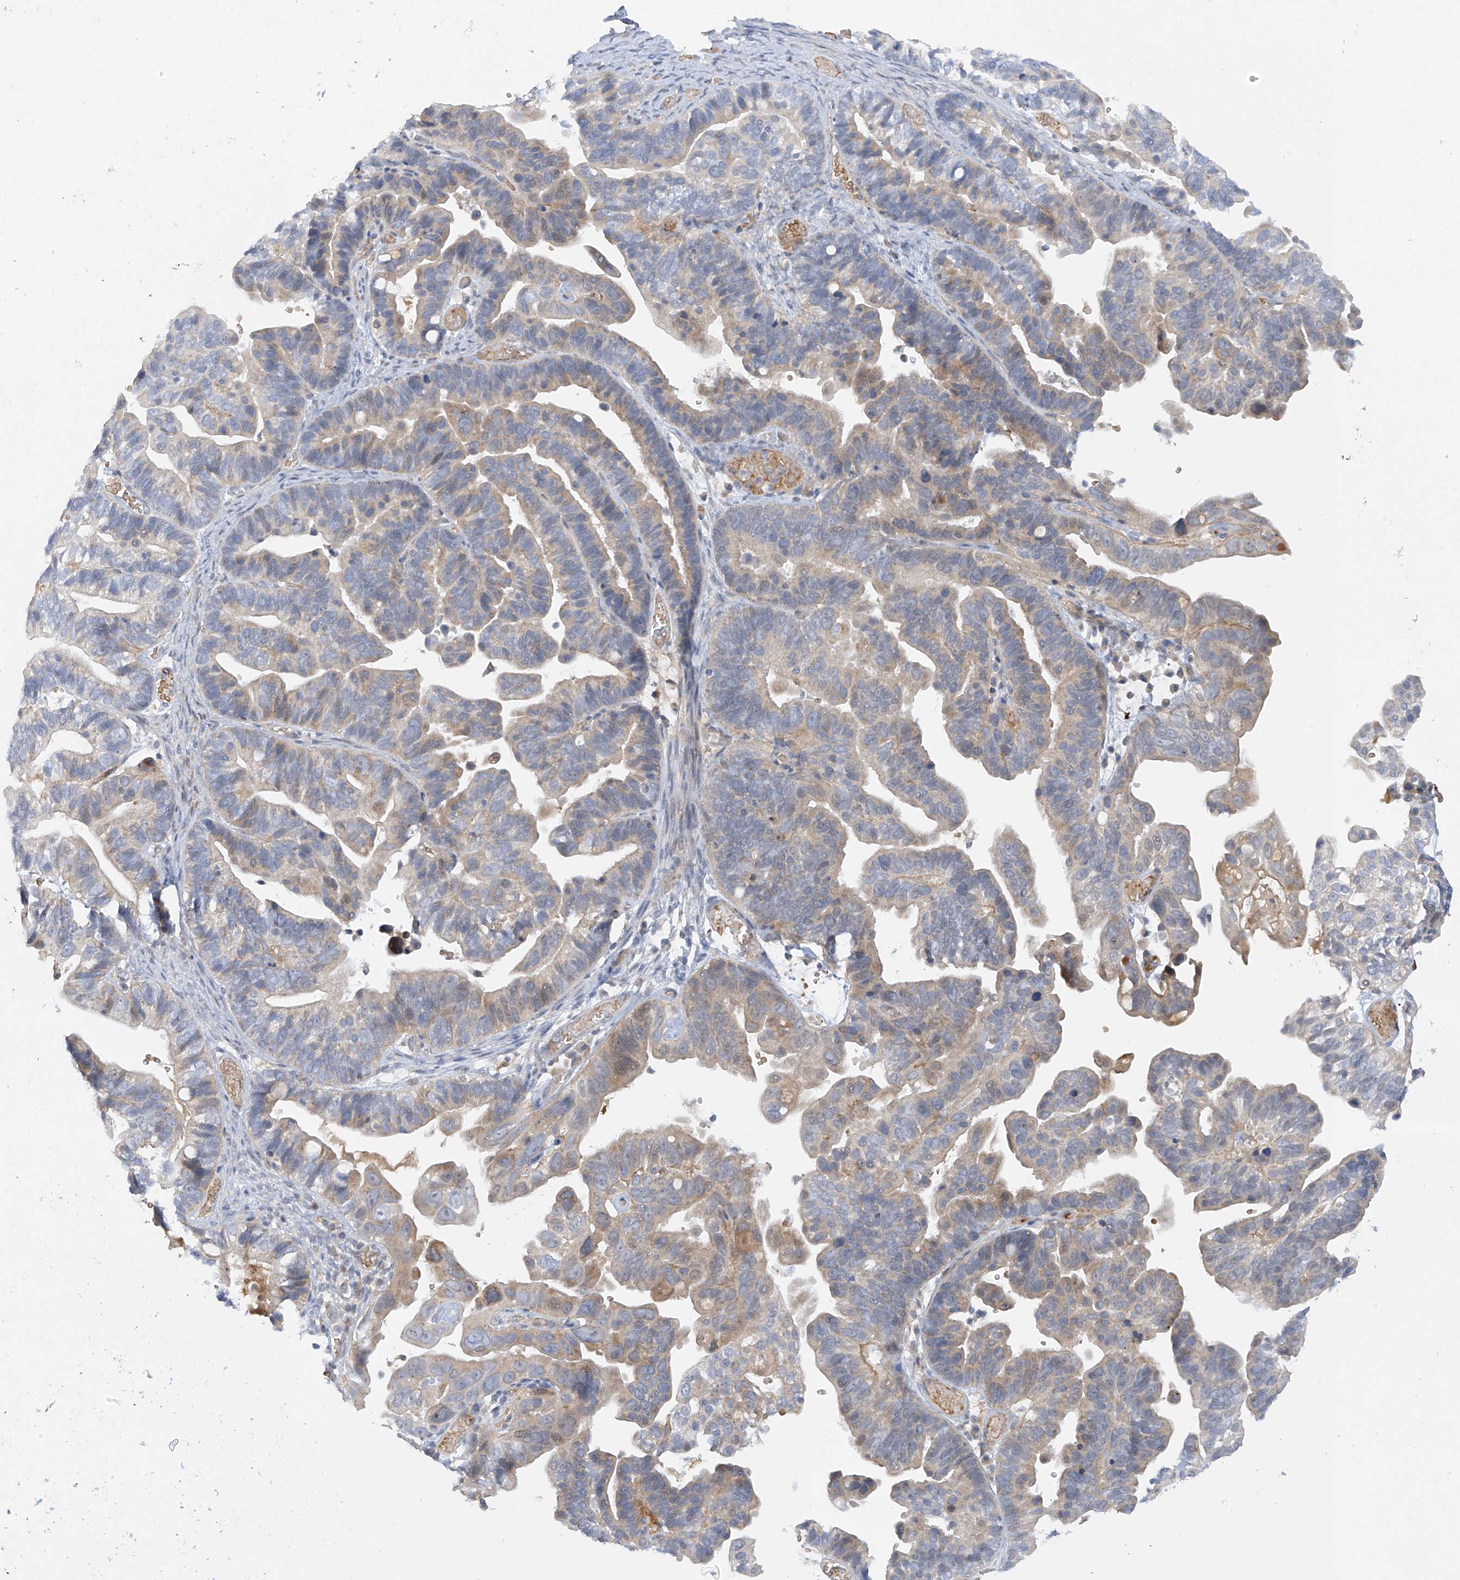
{"staining": {"intensity": "weak", "quantity": "25%-75%", "location": "cytoplasmic/membranous"}, "tissue": "ovarian cancer", "cell_type": "Tumor cells", "image_type": "cancer", "snomed": [{"axis": "morphology", "description": "Cystadenocarcinoma, serous, NOS"}, {"axis": "topography", "description": "Ovary"}], "caption": "Ovarian cancer was stained to show a protein in brown. There is low levels of weak cytoplasmic/membranous positivity in approximately 25%-75% of tumor cells. The protein is stained brown, and the nuclei are stained in blue (DAB IHC with brightfield microscopy, high magnification).", "gene": "METTL18", "patient": {"sex": "female", "age": 56}}